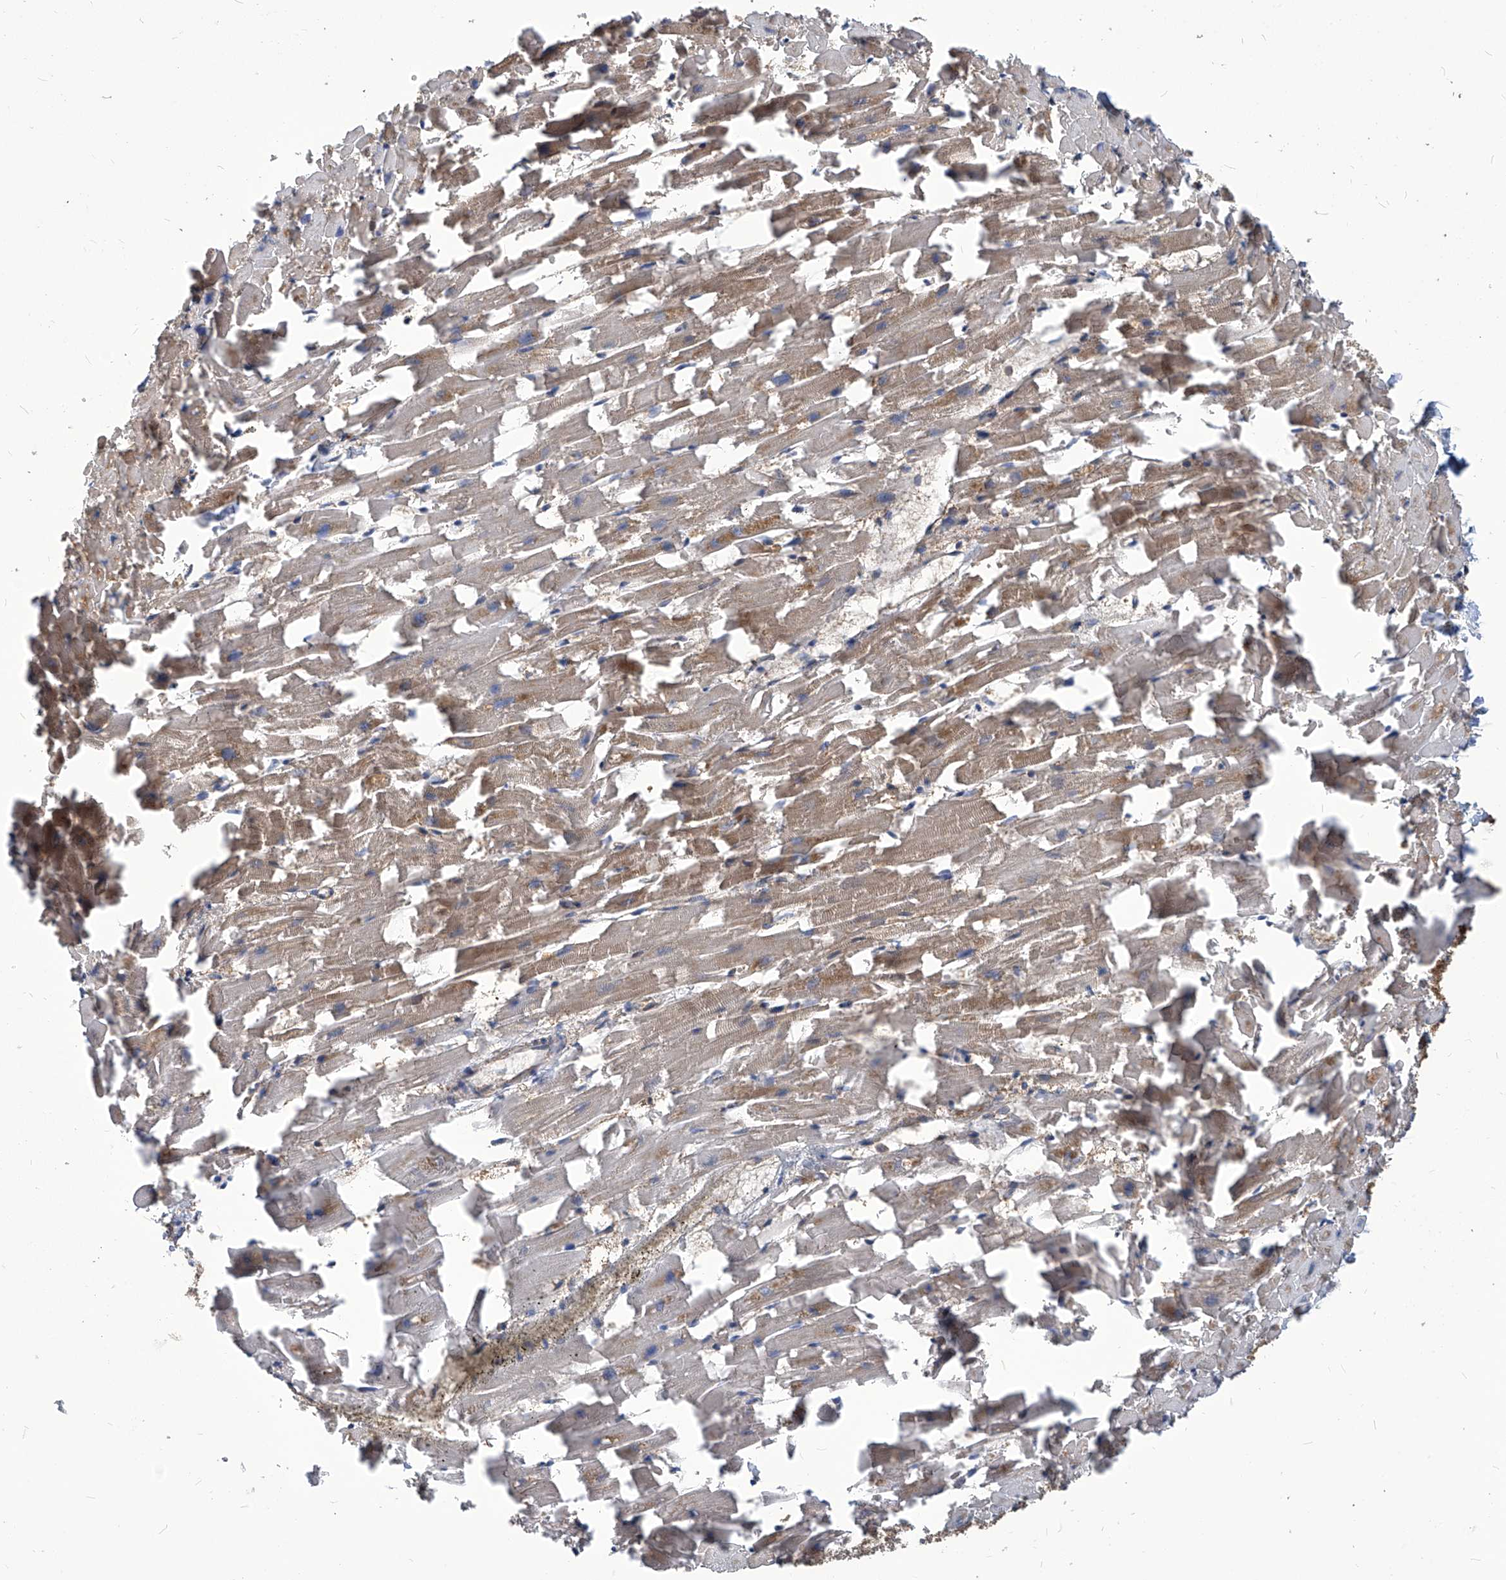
{"staining": {"intensity": "weak", "quantity": "25%-75%", "location": "cytoplasmic/membranous"}, "tissue": "heart muscle", "cell_type": "Cardiomyocytes", "image_type": "normal", "snomed": [{"axis": "morphology", "description": "Normal tissue, NOS"}, {"axis": "topography", "description": "Heart"}], "caption": "IHC histopathology image of benign heart muscle: heart muscle stained using IHC demonstrates low levels of weak protein expression localized specifically in the cytoplasmic/membranous of cardiomyocytes, appearing as a cytoplasmic/membranous brown color.", "gene": "PSMB1", "patient": {"sex": "female", "age": 64}}